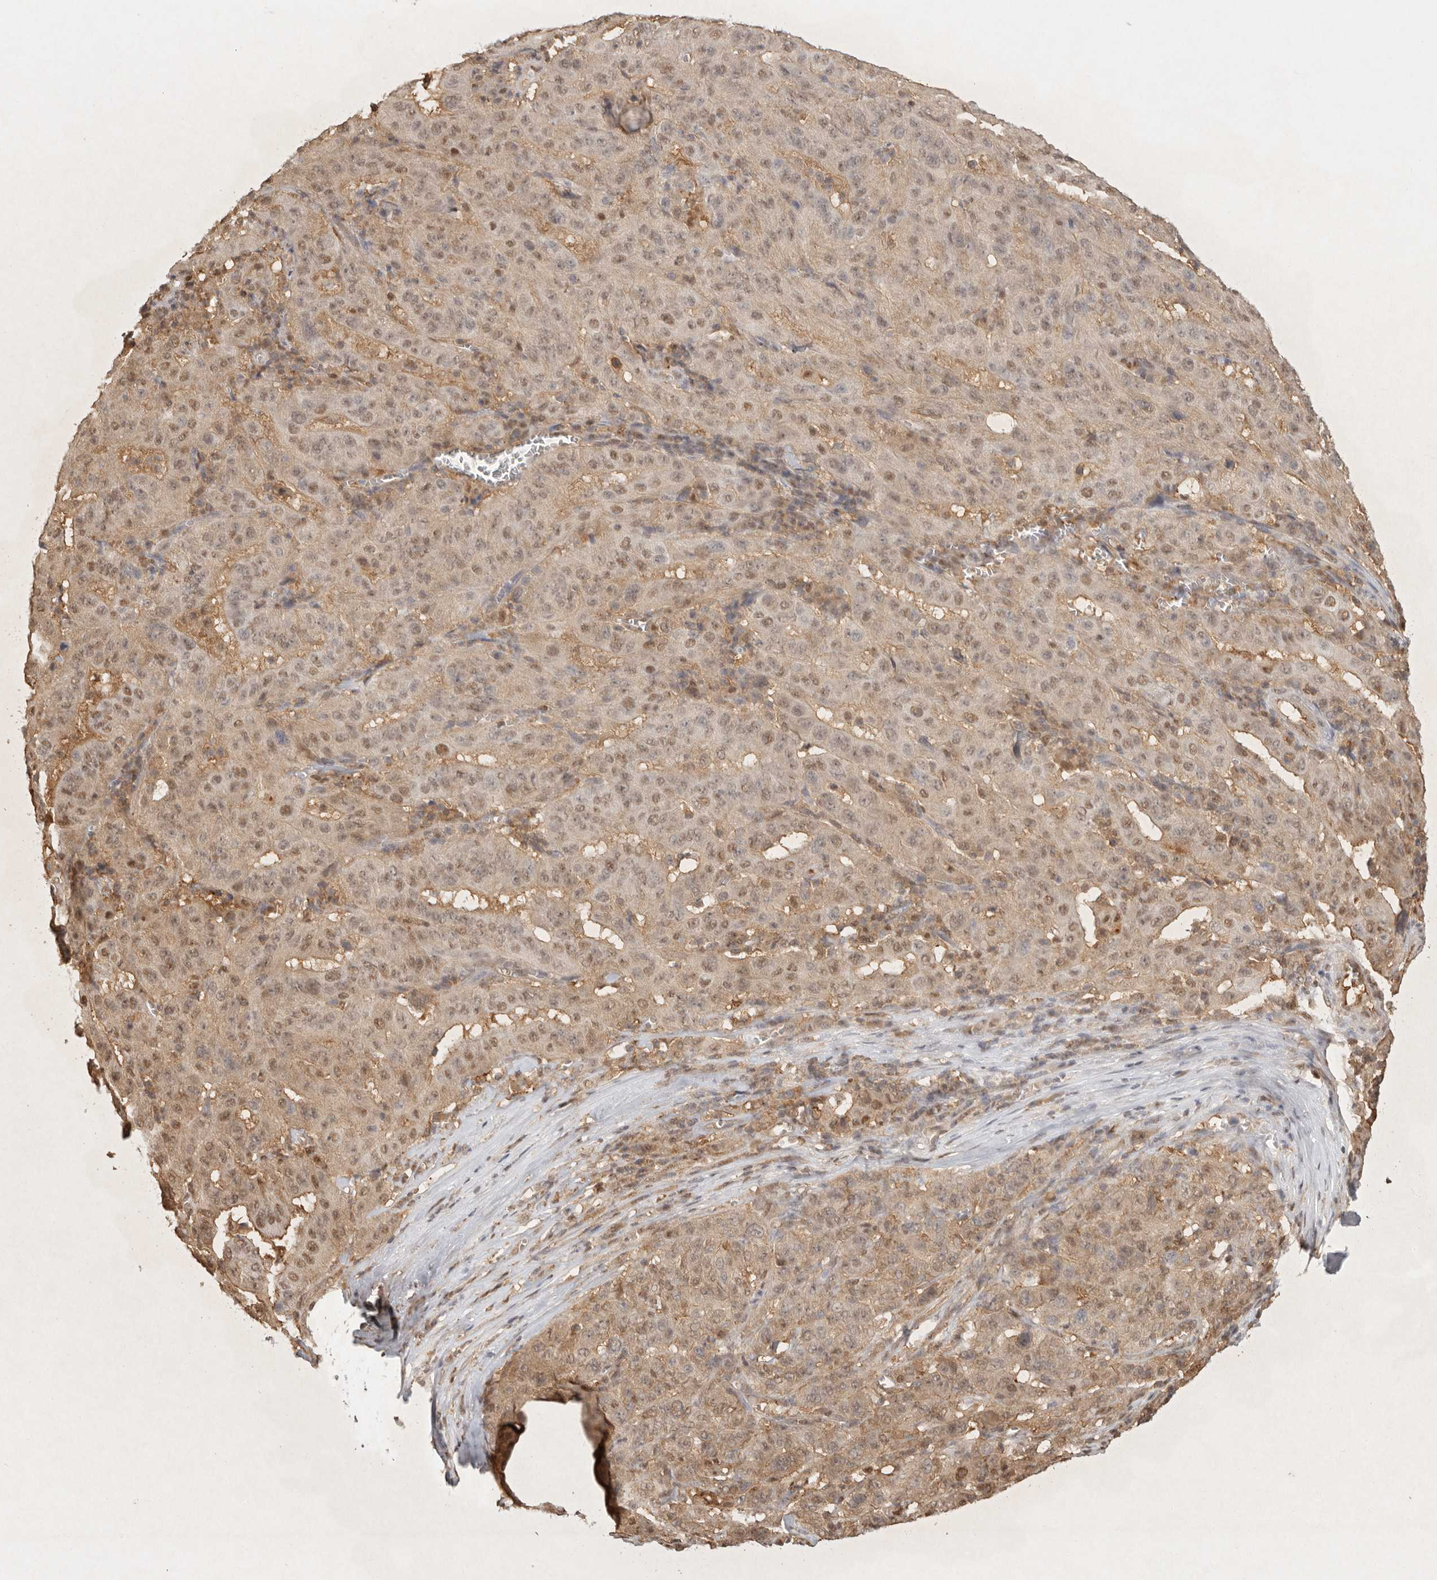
{"staining": {"intensity": "moderate", "quantity": ">75%", "location": "cytoplasmic/membranous,nuclear"}, "tissue": "pancreatic cancer", "cell_type": "Tumor cells", "image_type": "cancer", "snomed": [{"axis": "morphology", "description": "Adenocarcinoma, NOS"}, {"axis": "topography", "description": "Pancreas"}], "caption": "Pancreatic adenocarcinoma stained for a protein (brown) shows moderate cytoplasmic/membranous and nuclear positive positivity in about >75% of tumor cells.", "gene": "PSMA5", "patient": {"sex": "male", "age": 63}}